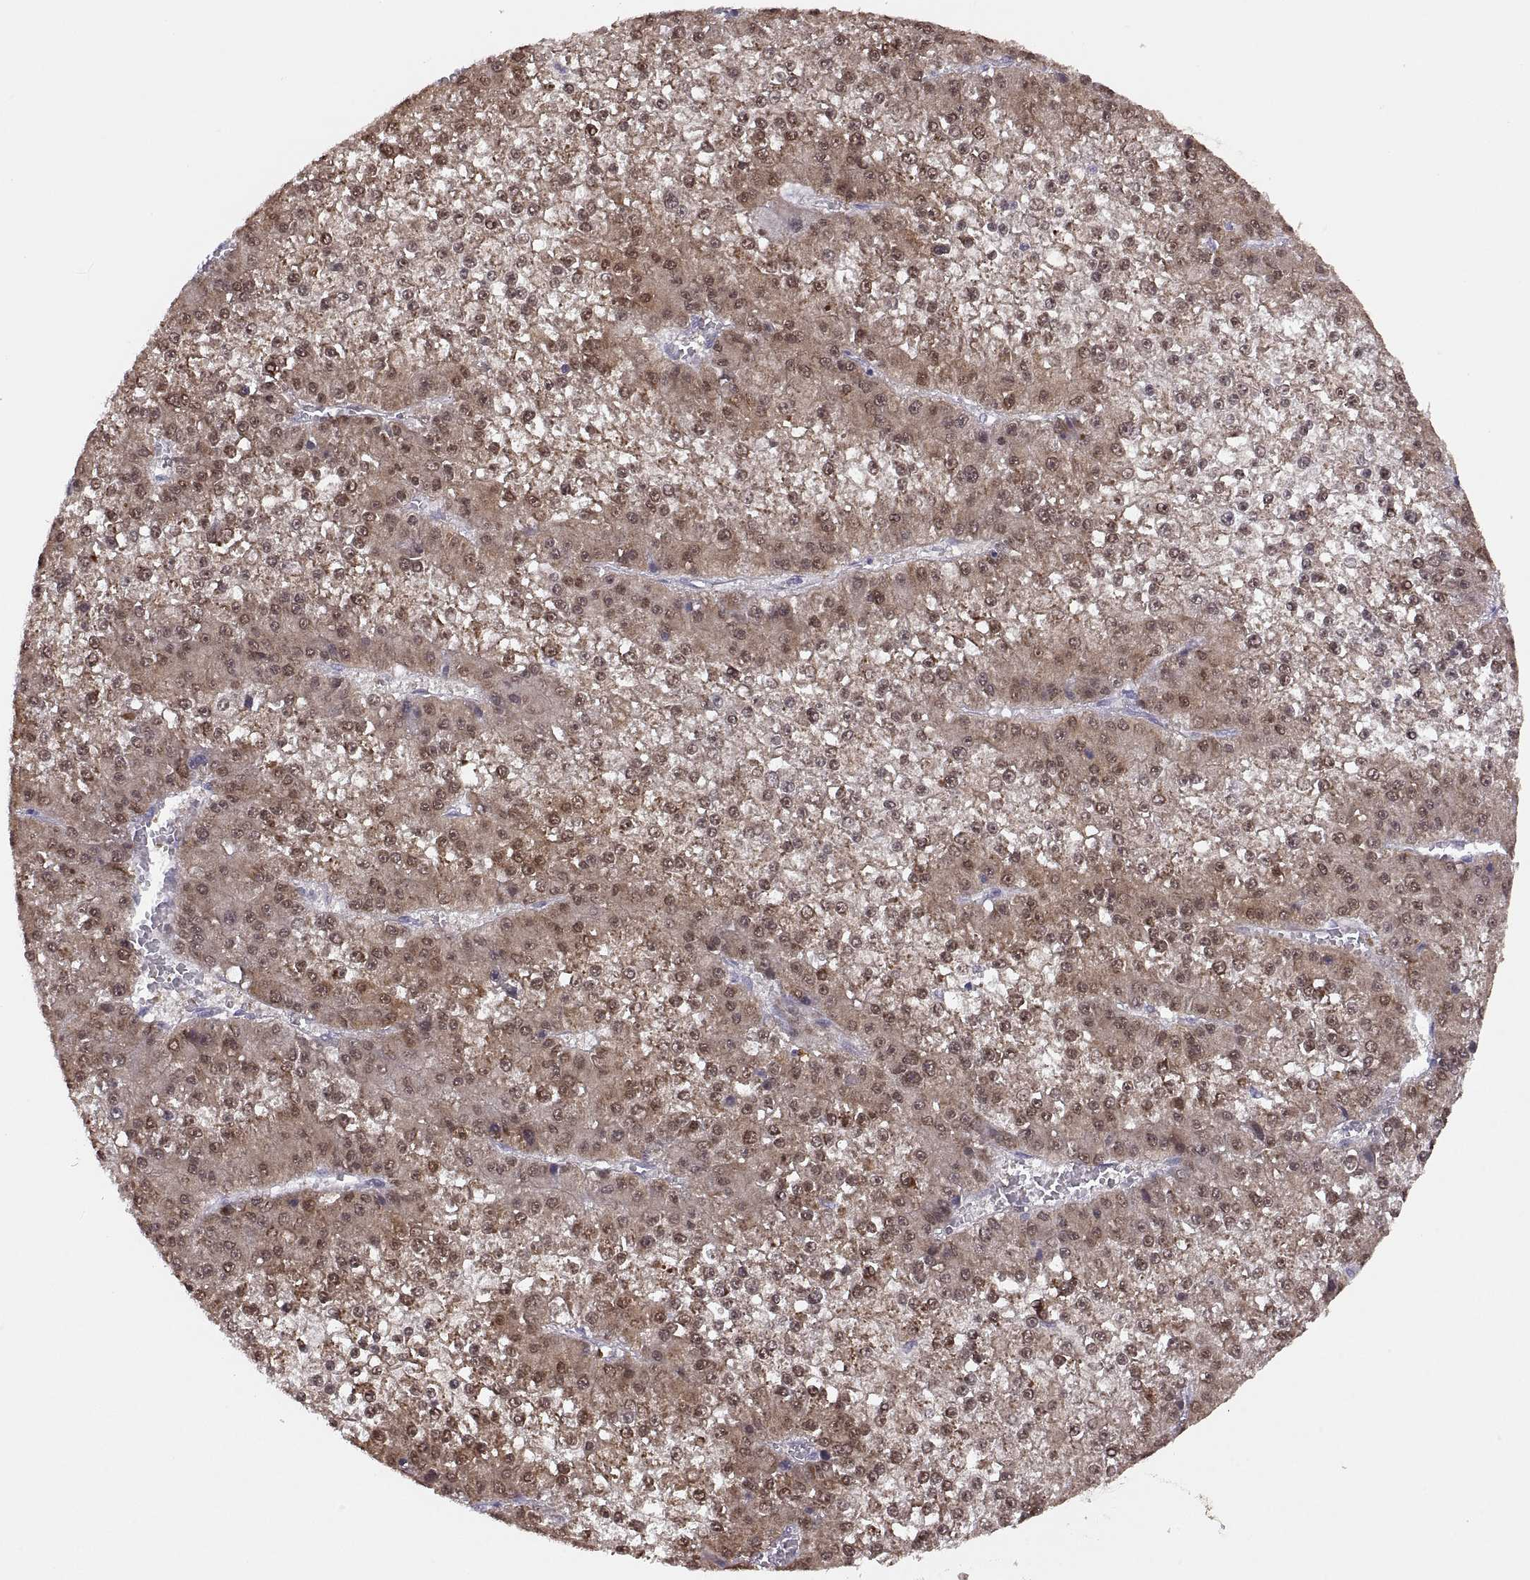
{"staining": {"intensity": "moderate", "quantity": ">75%", "location": "cytoplasmic/membranous,nuclear"}, "tissue": "liver cancer", "cell_type": "Tumor cells", "image_type": "cancer", "snomed": [{"axis": "morphology", "description": "Carcinoma, Hepatocellular, NOS"}, {"axis": "topography", "description": "Liver"}], "caption": "Liver cancer stained with a brown dye displays moderate cytoplasmic/membranous and nuclear positive positivity in approximately >75% of tumor cells.", "gene": "ADH6", "patient": {"sex": "female", "age": 73}}